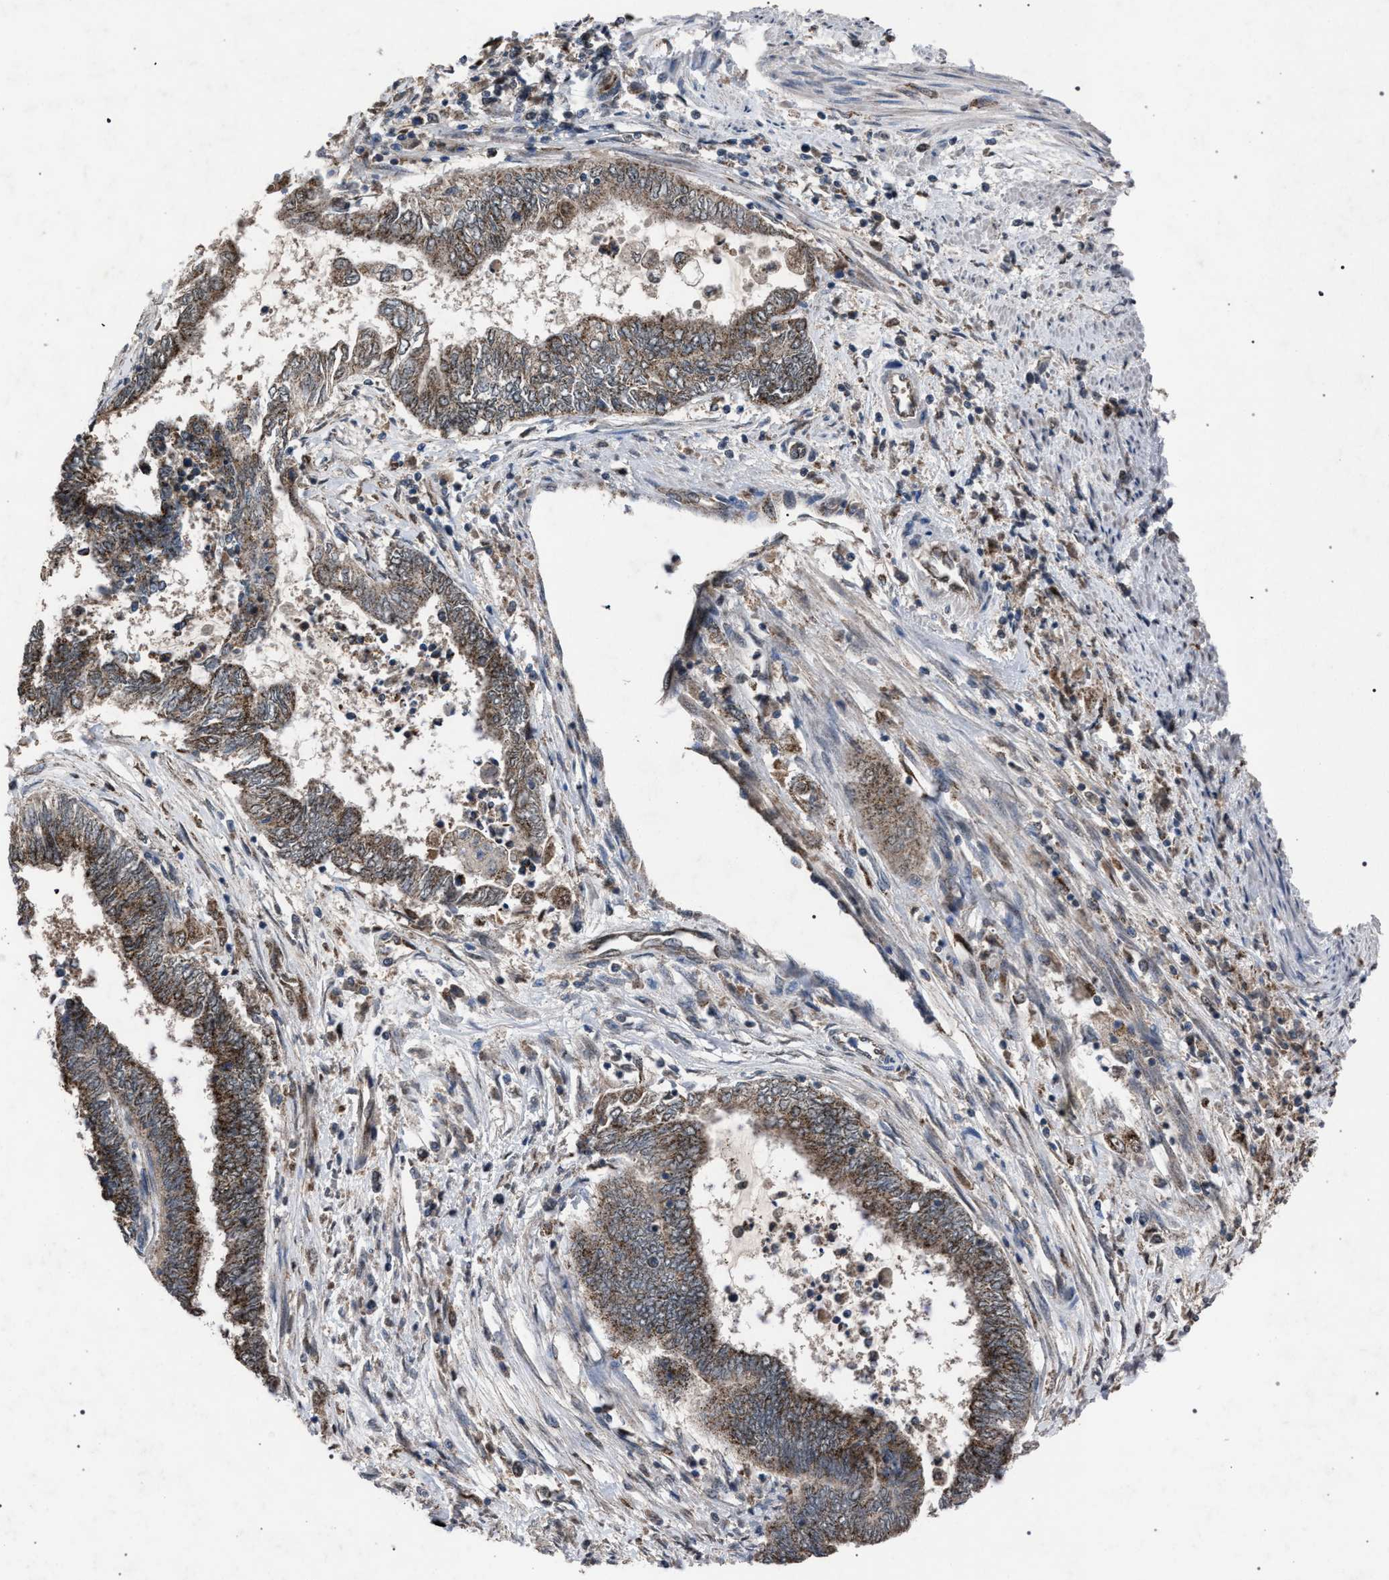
{"staining": {"intensity": "moderate", "quantity": ">75%", "location": "cytoplasmic/membranous"}, "tissue": "endometrial cancer", "cell_type": "Tumor cells", "image_type": "cancer", "snomed": [{"axis": "morphology", "description": "Adenocarcinoma, NOS"}, {"axis": "topography", "description": "Uterus"}, {"axis": "topography", "description": "Endometrium"}], "caption": "A photomicrograph of human adenocarcinoma (endometrial) stained for a protein reveals moderate cytoplasmic/membranous brown staining in tumor cells.", "gene": "HSD17B4", "patient": {"sex": "female", "age": 70}}